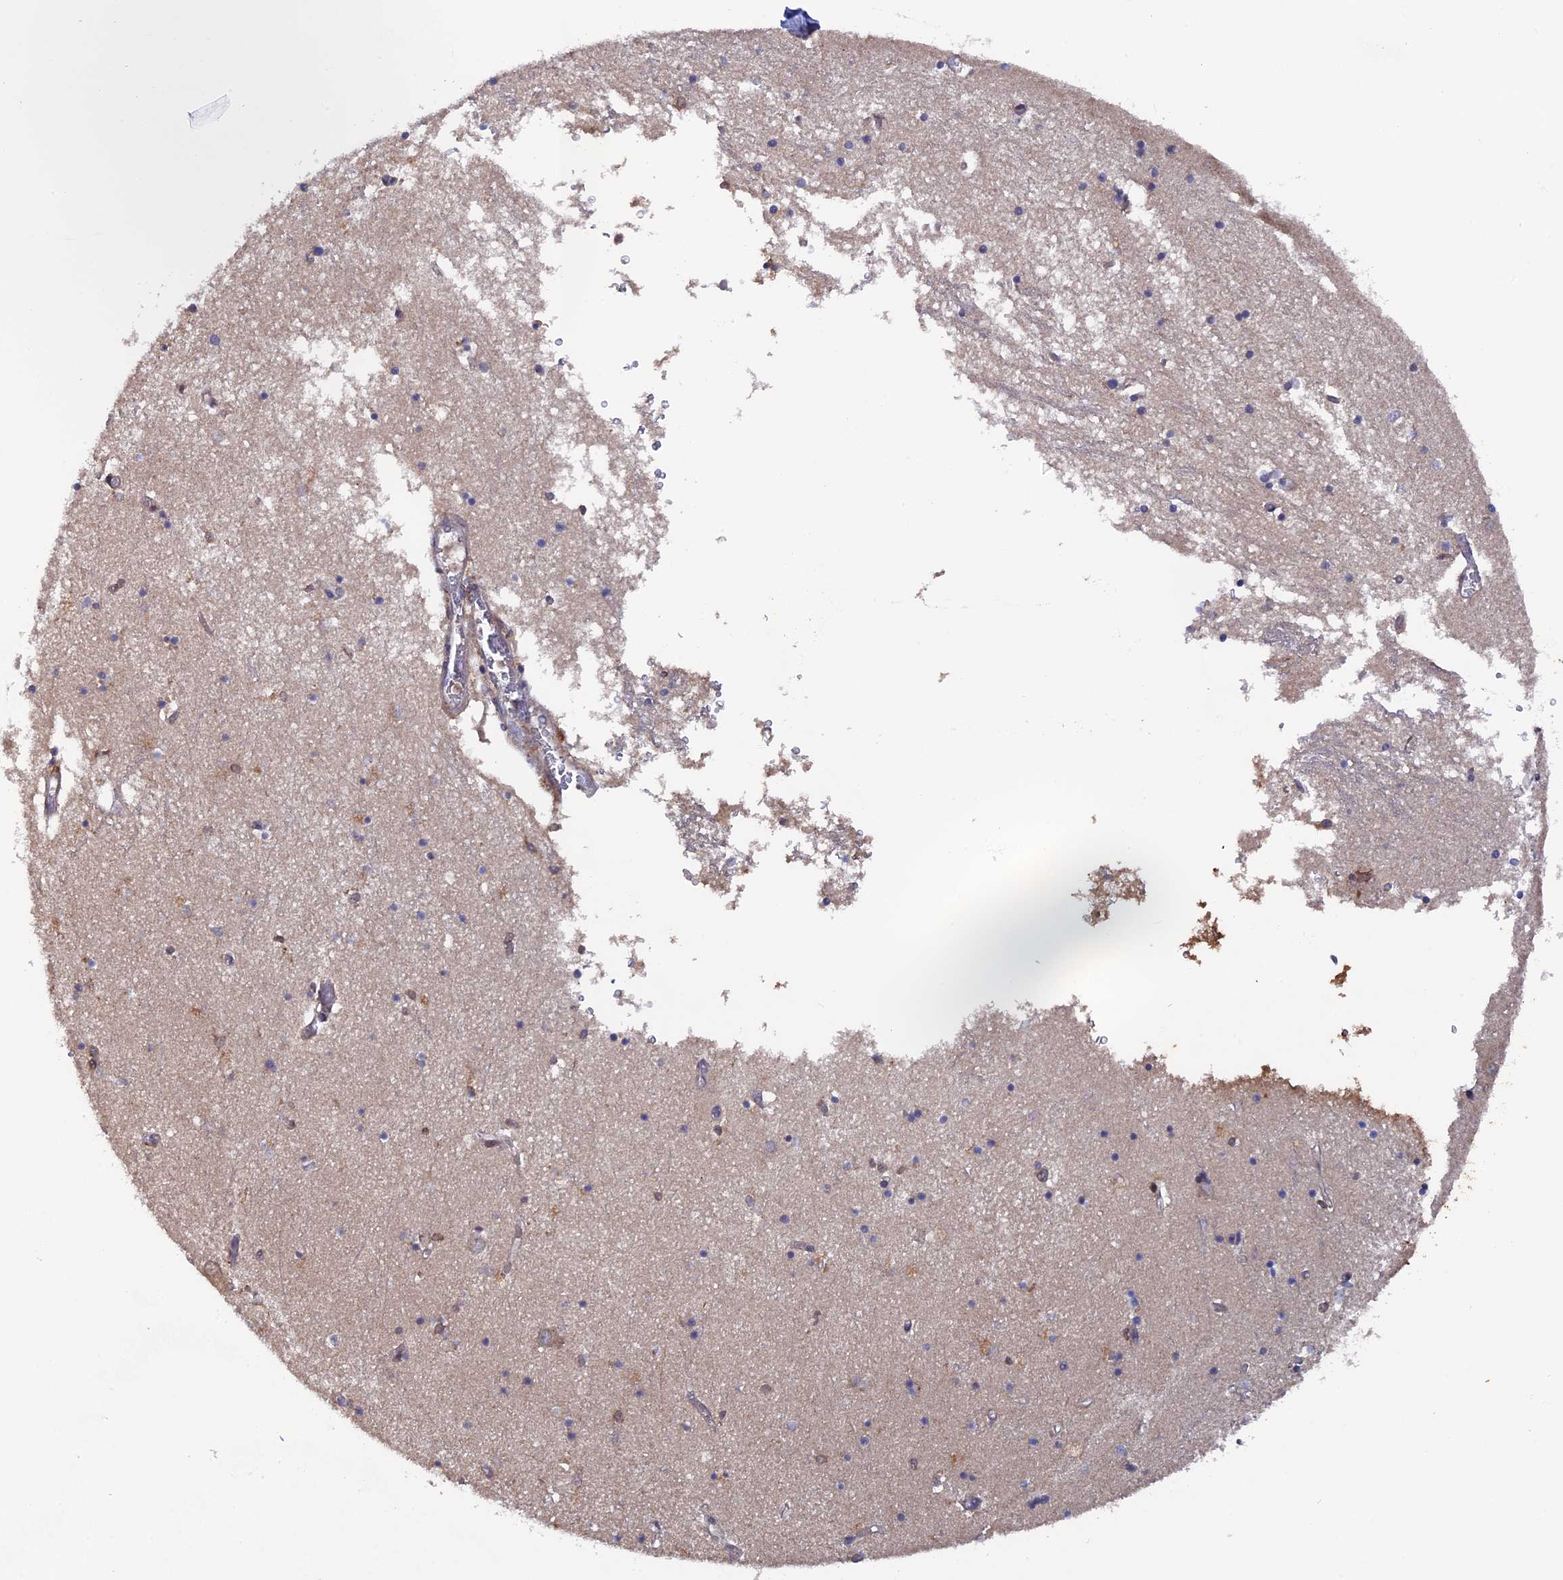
{"staining": {"intensity": "weak", "quantity": "<25%", "location": "cytoplasmic/membranous"}, "tissue": "hippocampus", "cell_type": "Glial cells", "image_type": "normal", "snomed": [{"axis": "morphology", "description": "Normal tissue, NOS"}, {"axis": "topography", "description": "Hippocampus"}], "caption": "The photomicrograph shows no significant staining in glial cells of hippocampus.", "gene": "TMC5", "patient": {"sex": "male", "age": 70}}